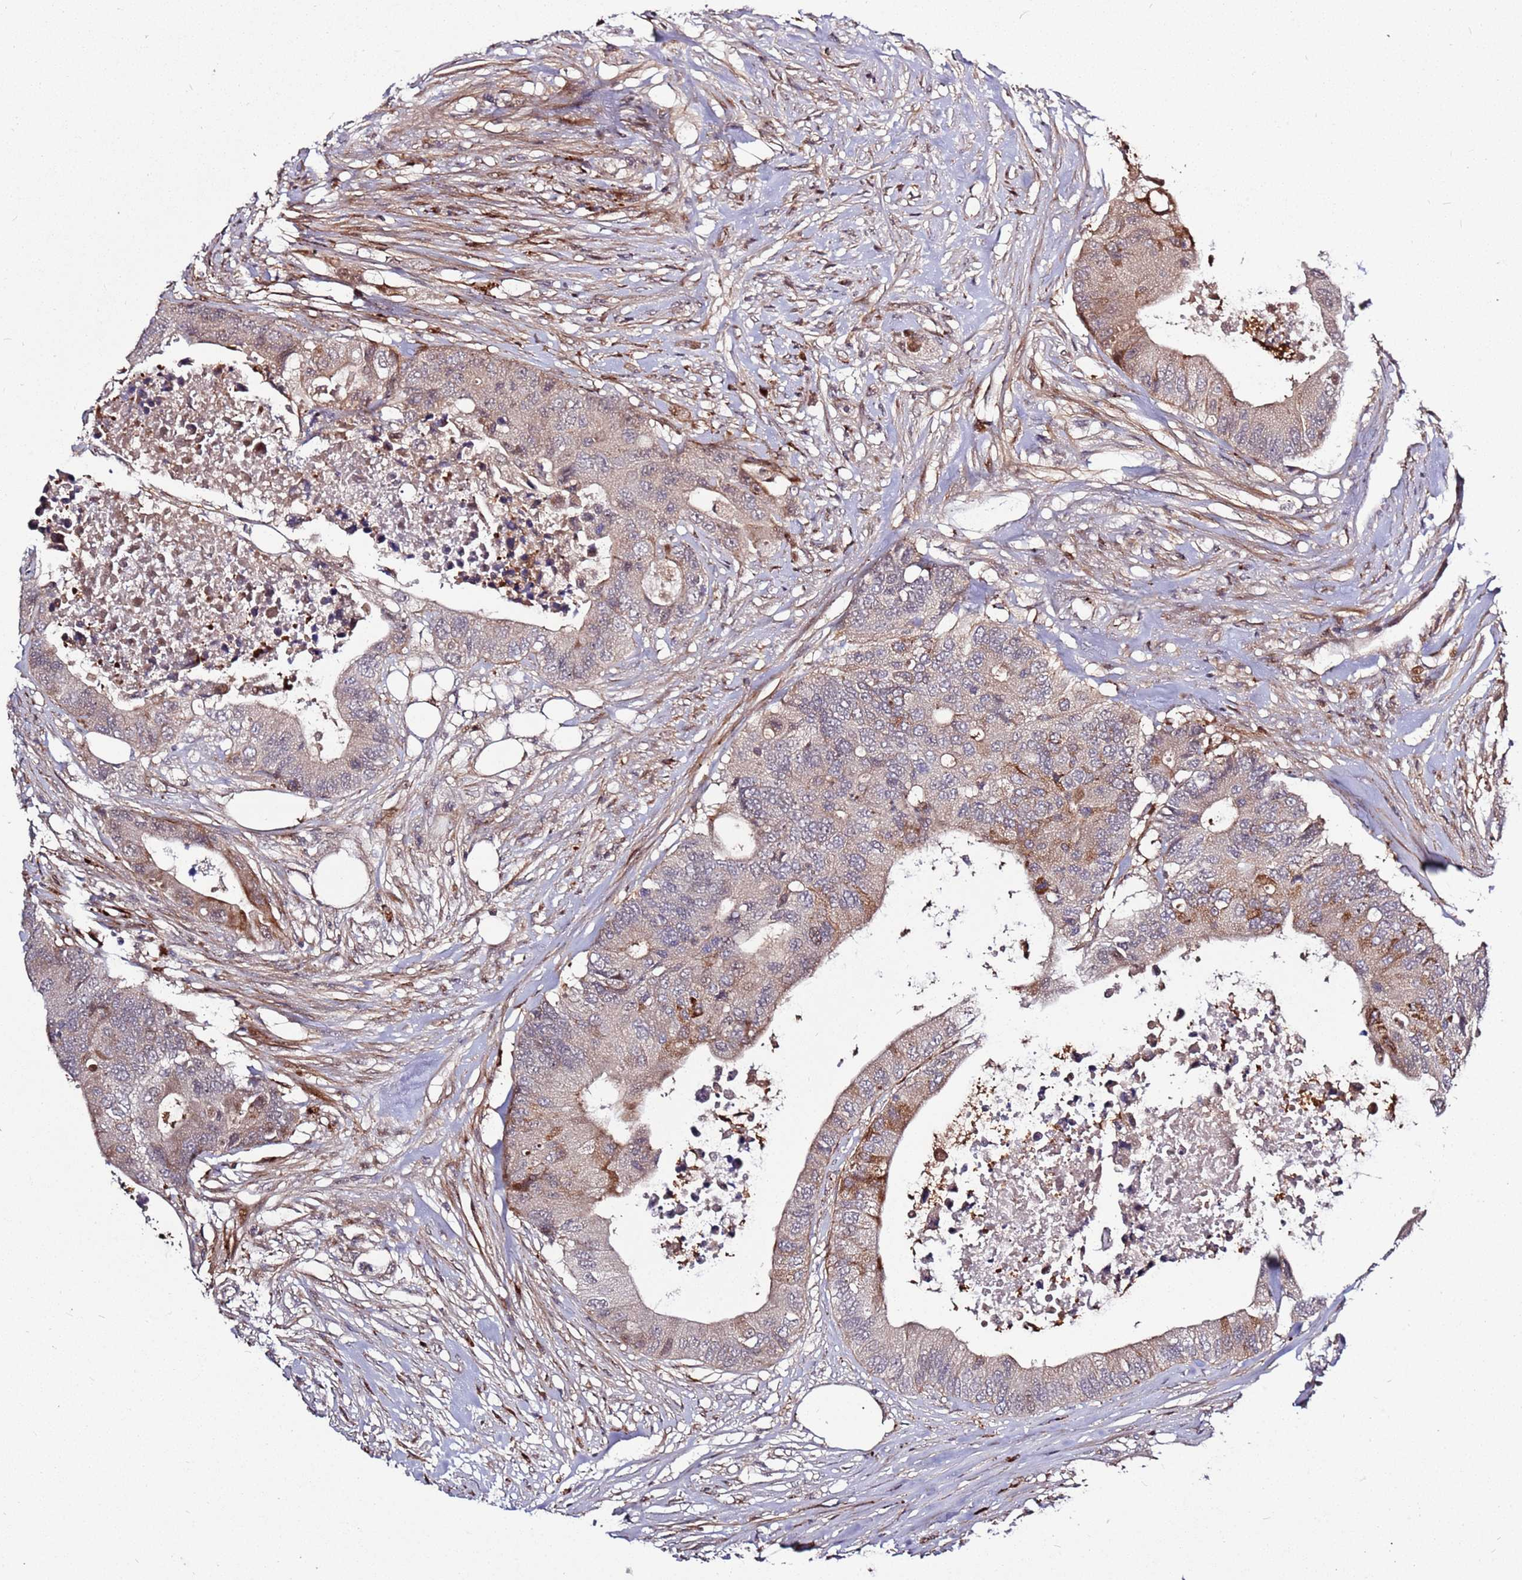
{"staining": {"intensity": "weak", "quantity": "<25%", "location": "cytoplasmic/membranous"}, "tissue": "colorectal cancer", "cell_type": "Tumor cells", "image_type": "cancer", "snomed": [{"axis": "morphology", "description": "Adenocarcinoma, NOS"}, {"axis": "topography", "description": "Colon"}], "caption": "An immunohistochemistry histopathology image of colorectal cancer (adenocarcinoma) is shown. There is no staining in tumor cells of colorectal cancer (adenocarcinoma).", "gene": "RHBDL1", "patient": {"sex": "male", "age": 71}}